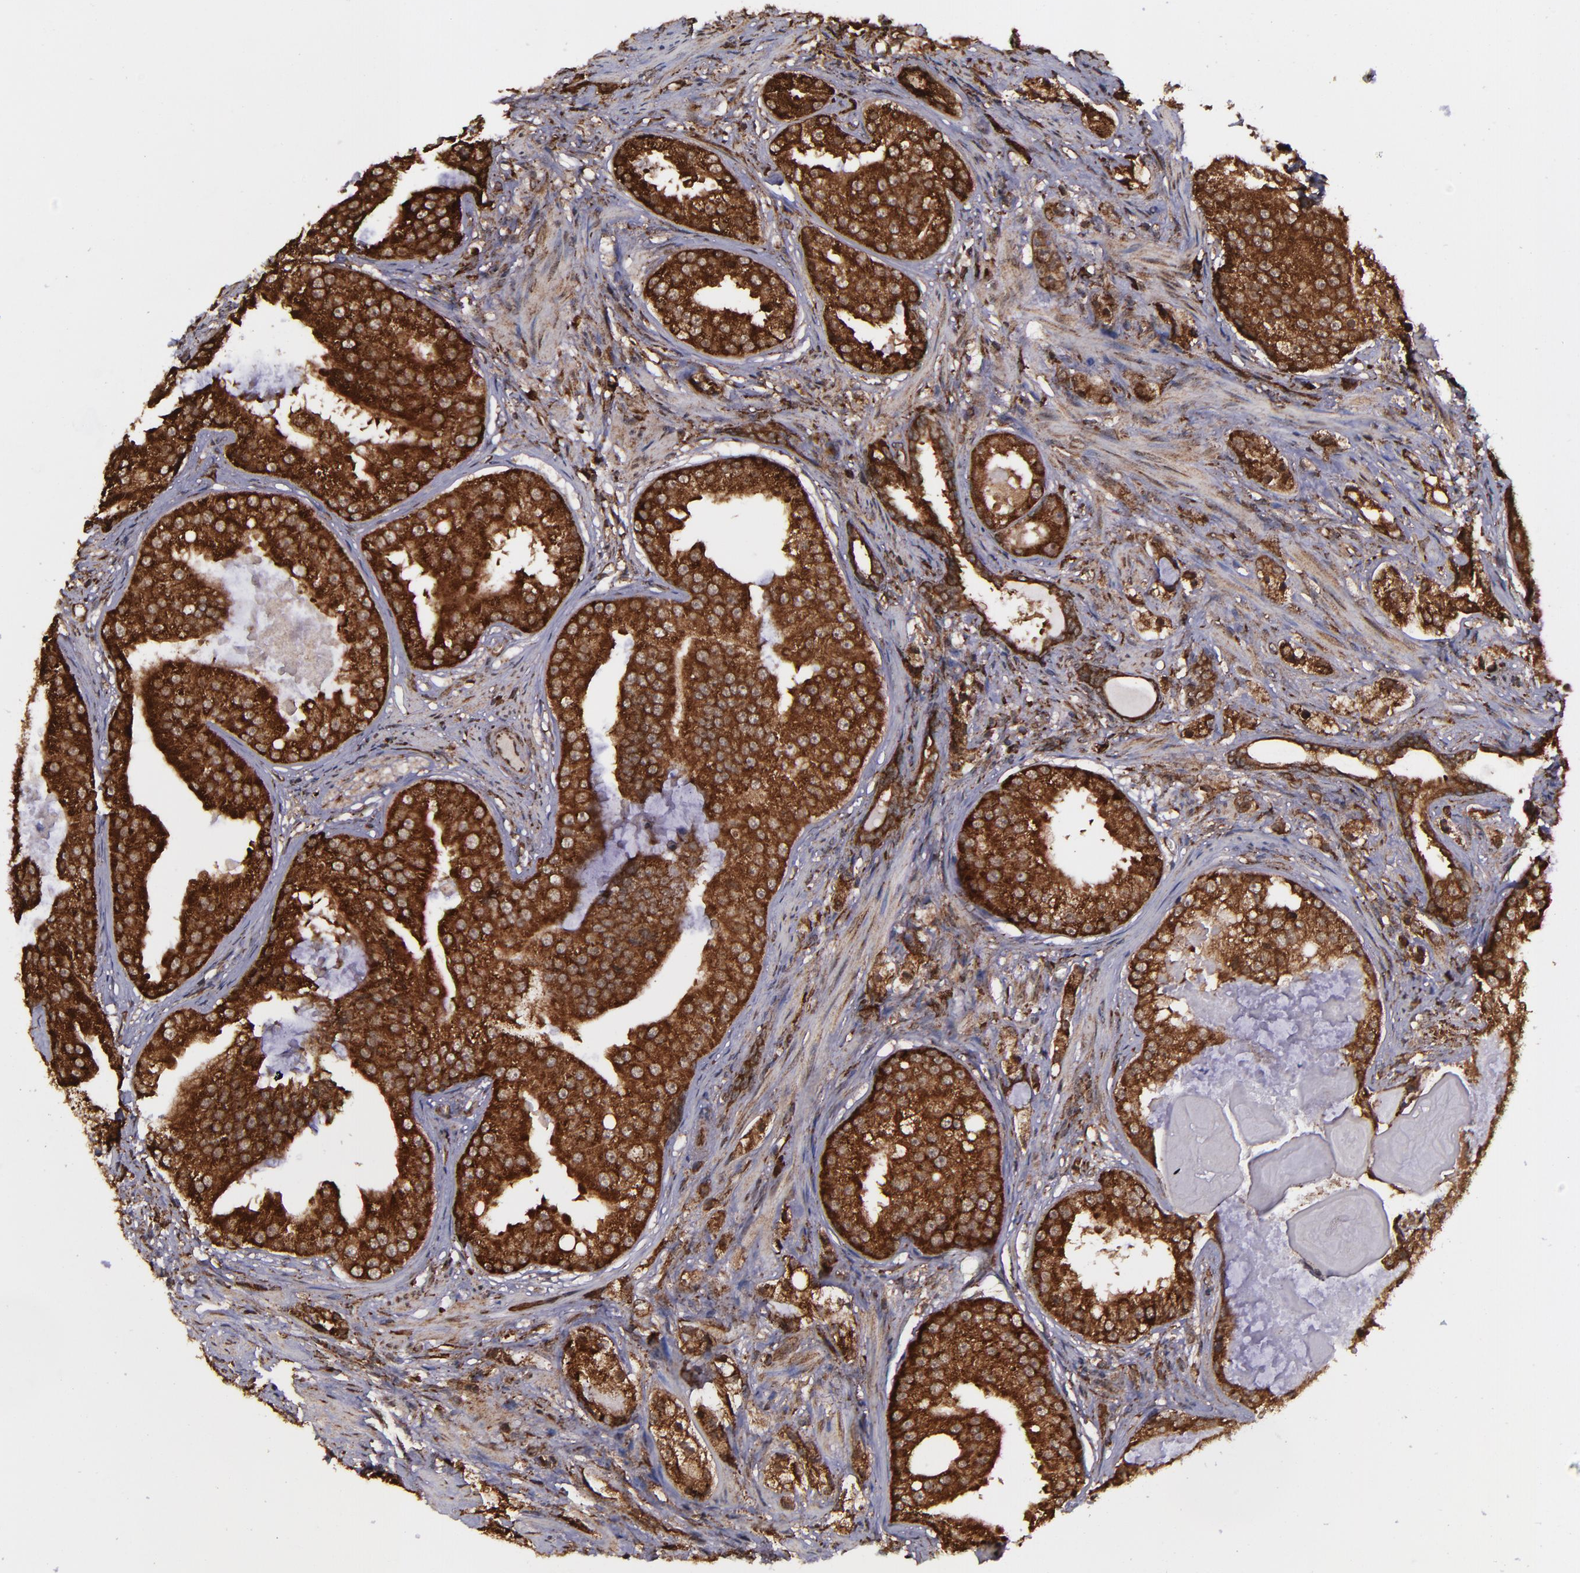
{"staining": {"intensity": "strong", "quantity": ">75%", "location": "cytoplasmic/membranous,nuclear"}, "tissue": "prostate cancer", "cell_type": "Tumor cells", "image_type": "cancer", "snomed": [{"axis": "morphology", "description": "Adenocarcinoma, High grade"}, {"axis": "topography", "description": "Prostate"}], "caption": "Strong cytoplasmic/membranous and nuclear protein positivity is present in about >75% of tumor cells in high-grade adenocarcinoma (prostate).", "gene": "EIF4ENIF1", "patient": {"sex": "male", "age": 68}}